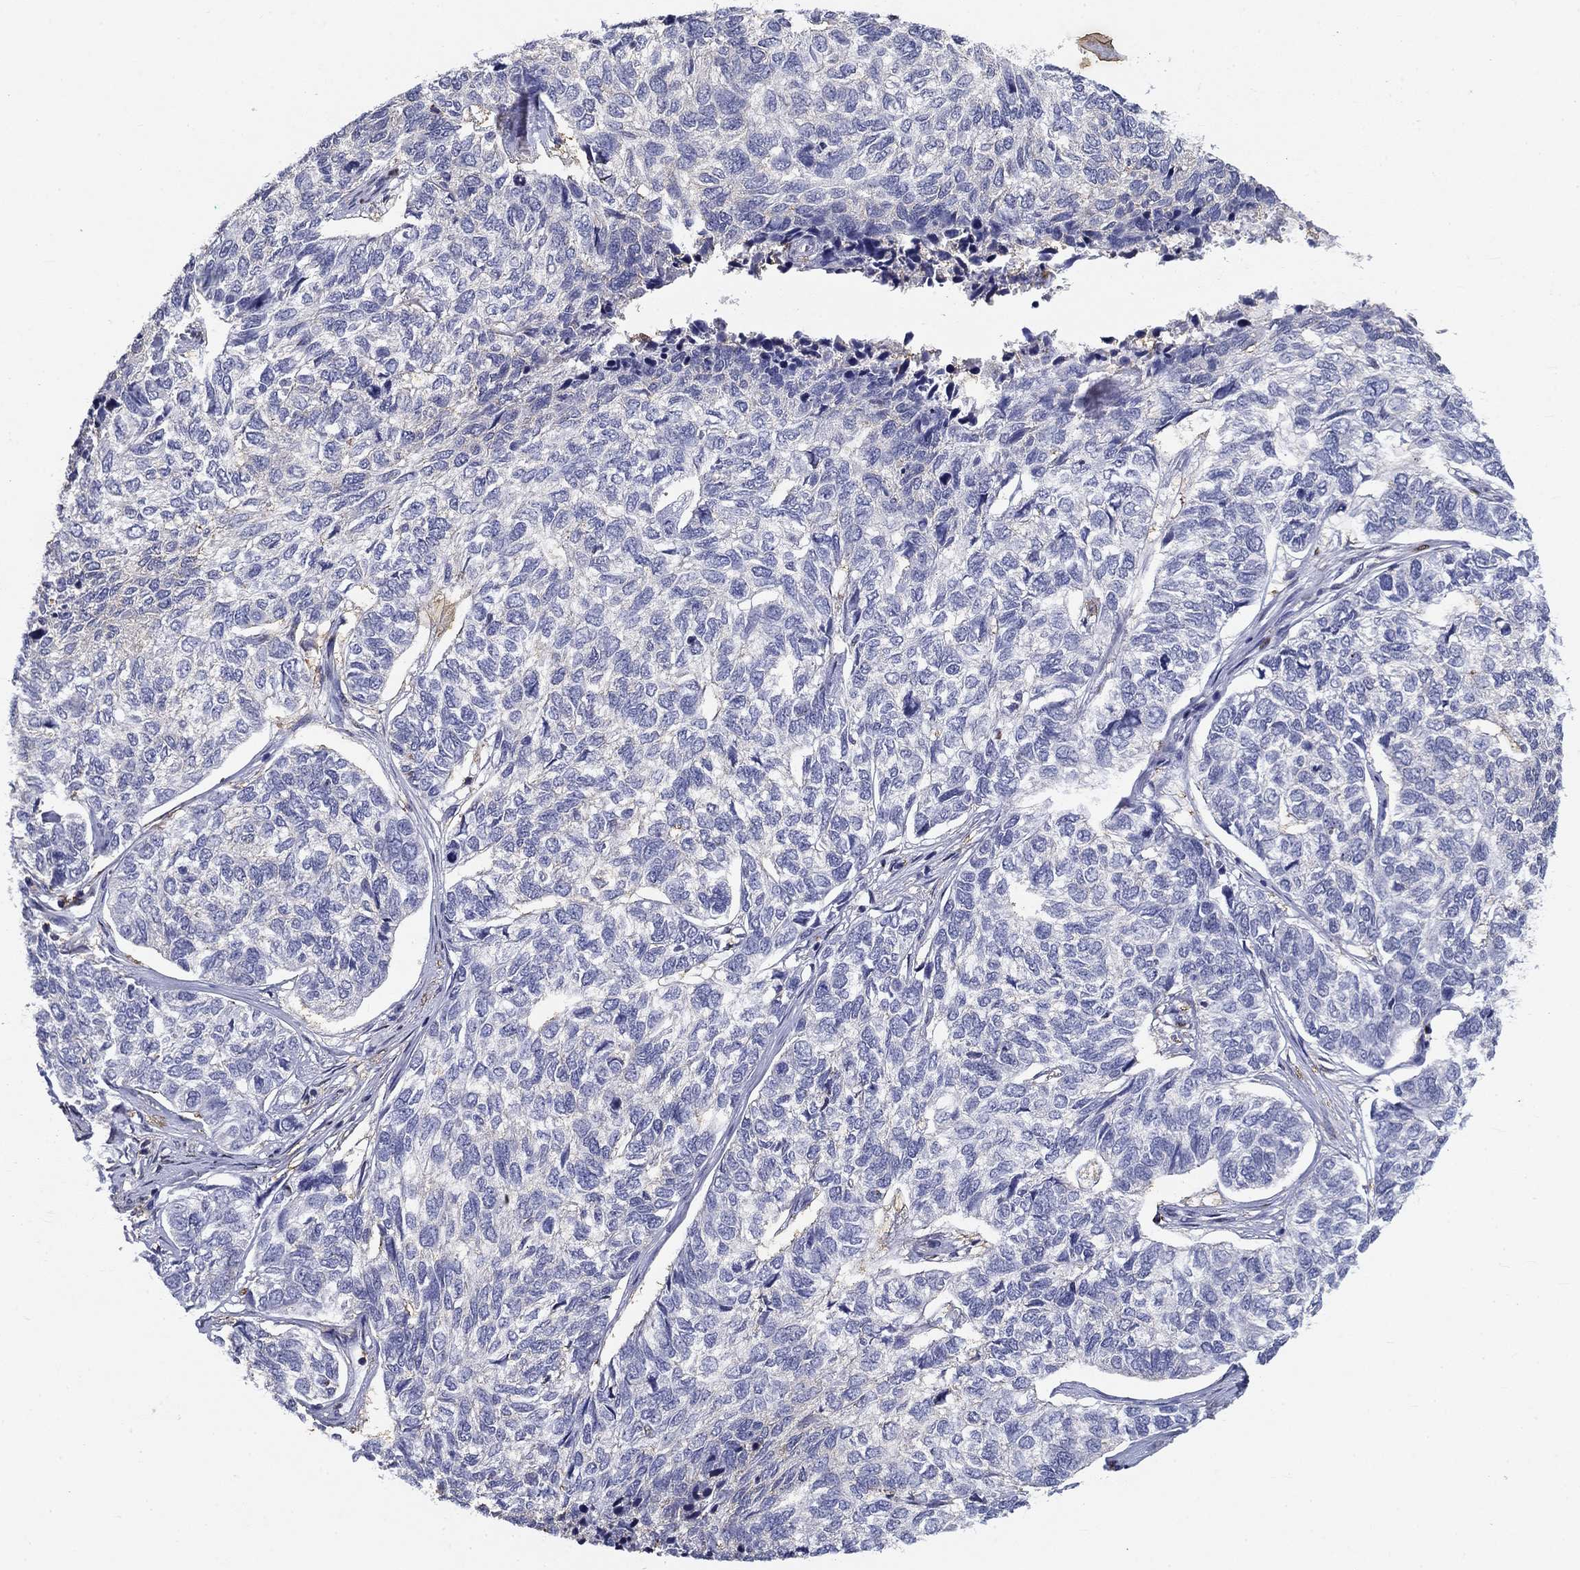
{"staining": {"intensity": "negative", "quantity": "none", "location": "none"}, "tissue": "skin cancer", "cell_type": "Tumor cells", "image_type": "cancer", "snomed": [{"axis": "morphology", "description": "Basal cell carcinoma"}, {"axis": "topography", "description": "Skin"}], "caption": "Tumor cells show no significant staining in skin basal cell carcinoma. The staining was performed using DAB (3,3'-diaminobenzidine) to visualize the protein expression in brown, while the nuclei were stained in blue with hematoxylin (Magnification: 20x).", "gene": "IGSF8", "patient": {"sex": "female", "age": 65}}